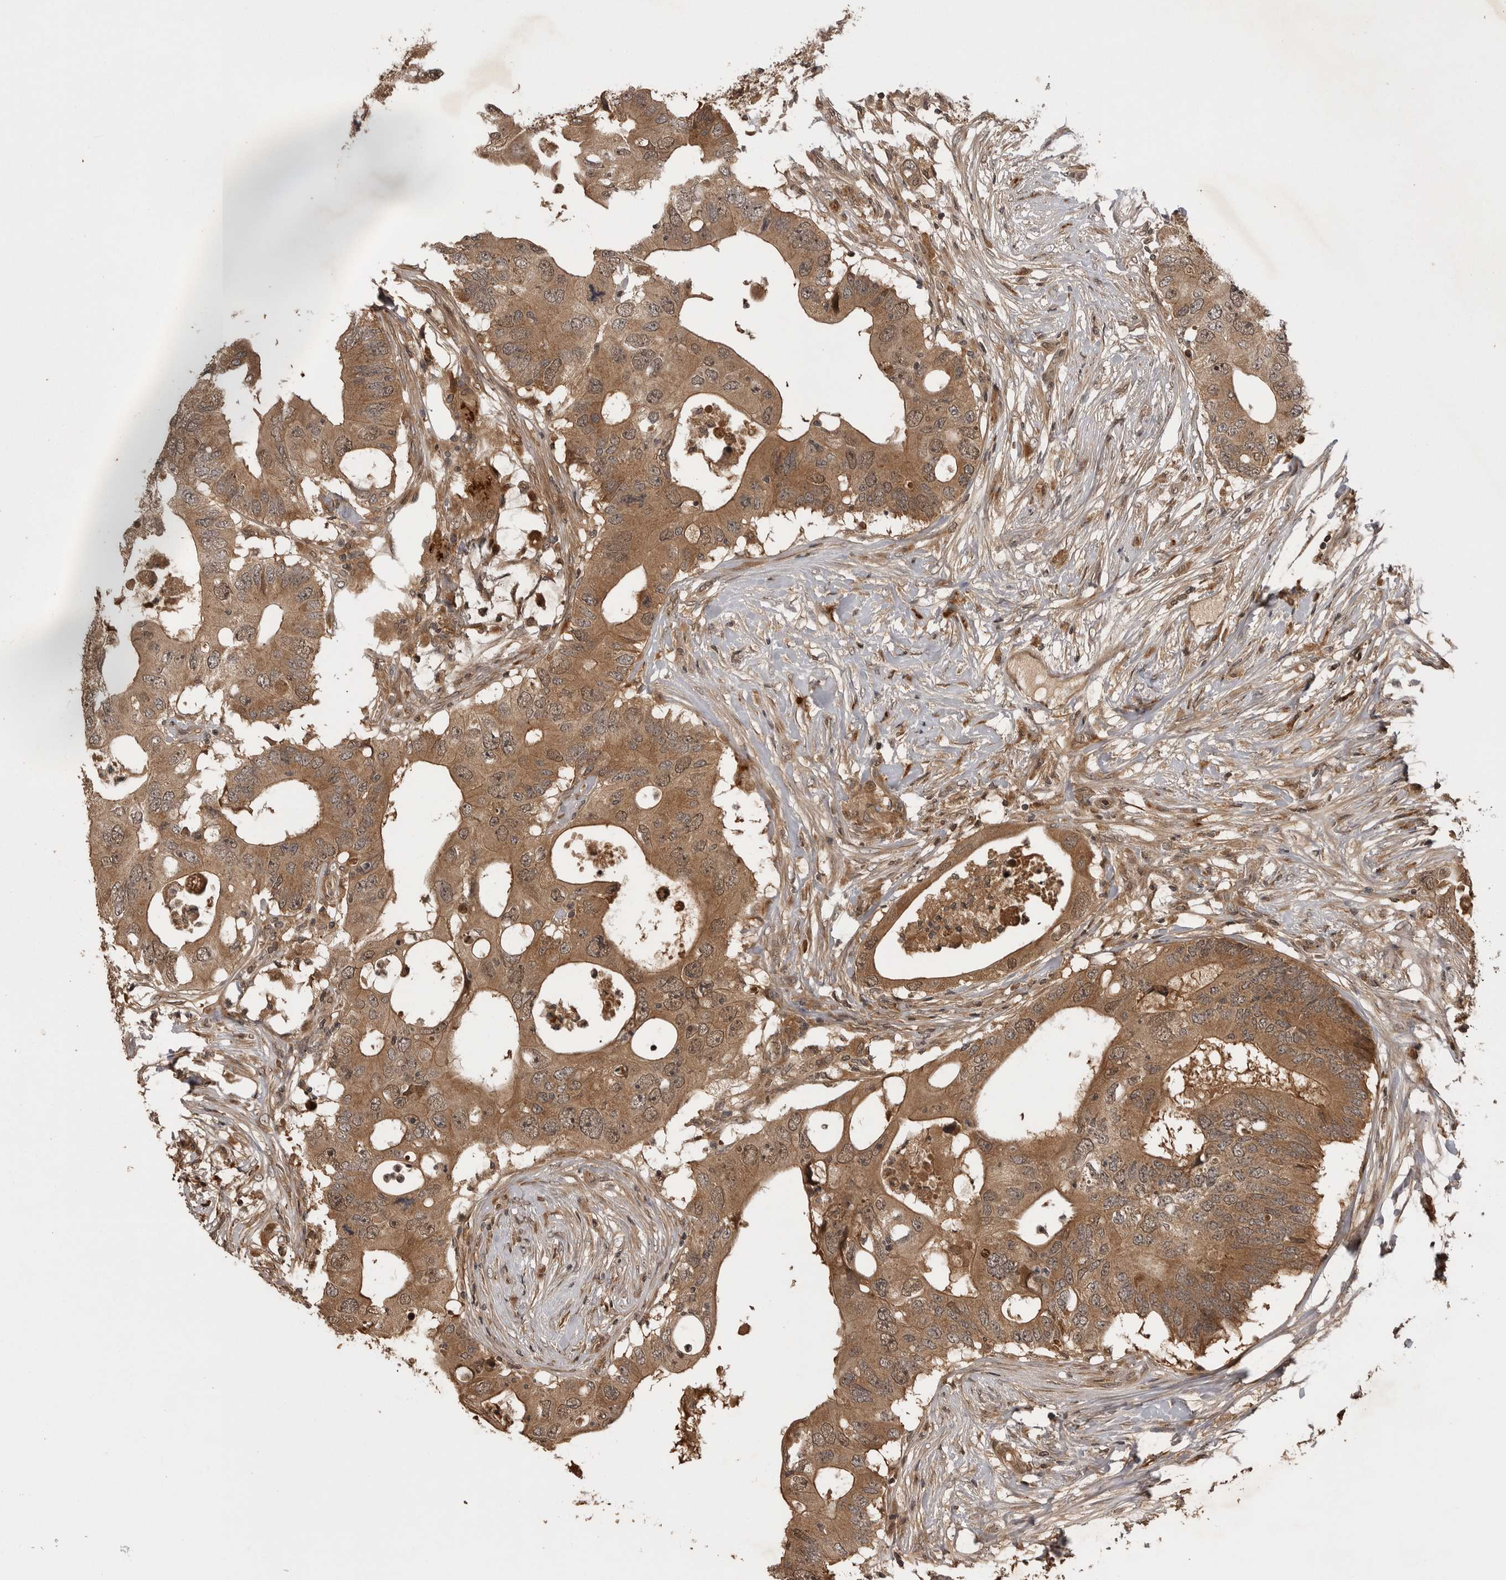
{"staining": {"intensity": "moderate", "quantity": ">75%", "location": "cytoplasmic/membranous,nuclear"}, "tissue": "colorectal cancer", "cell_type": "Tumor cells", "image_type": "cancer", "snomed": [{"axis": "morphology", "description": "Adenocarcinoma, NOS"}, {"axis": "topography", "description": "Colon"}], "caption": "Adenocarcinoma (colorectal) stained with DAB (3,3'-diaminobenzidine) immunohistochemistry (IHC) reveals medium levels of moderate cytoplasmic/membranous and nuclear expression in about >75% of tumor cells.", "gene": "AKAP7", "patient": {"sex": "male", "age": 71}}